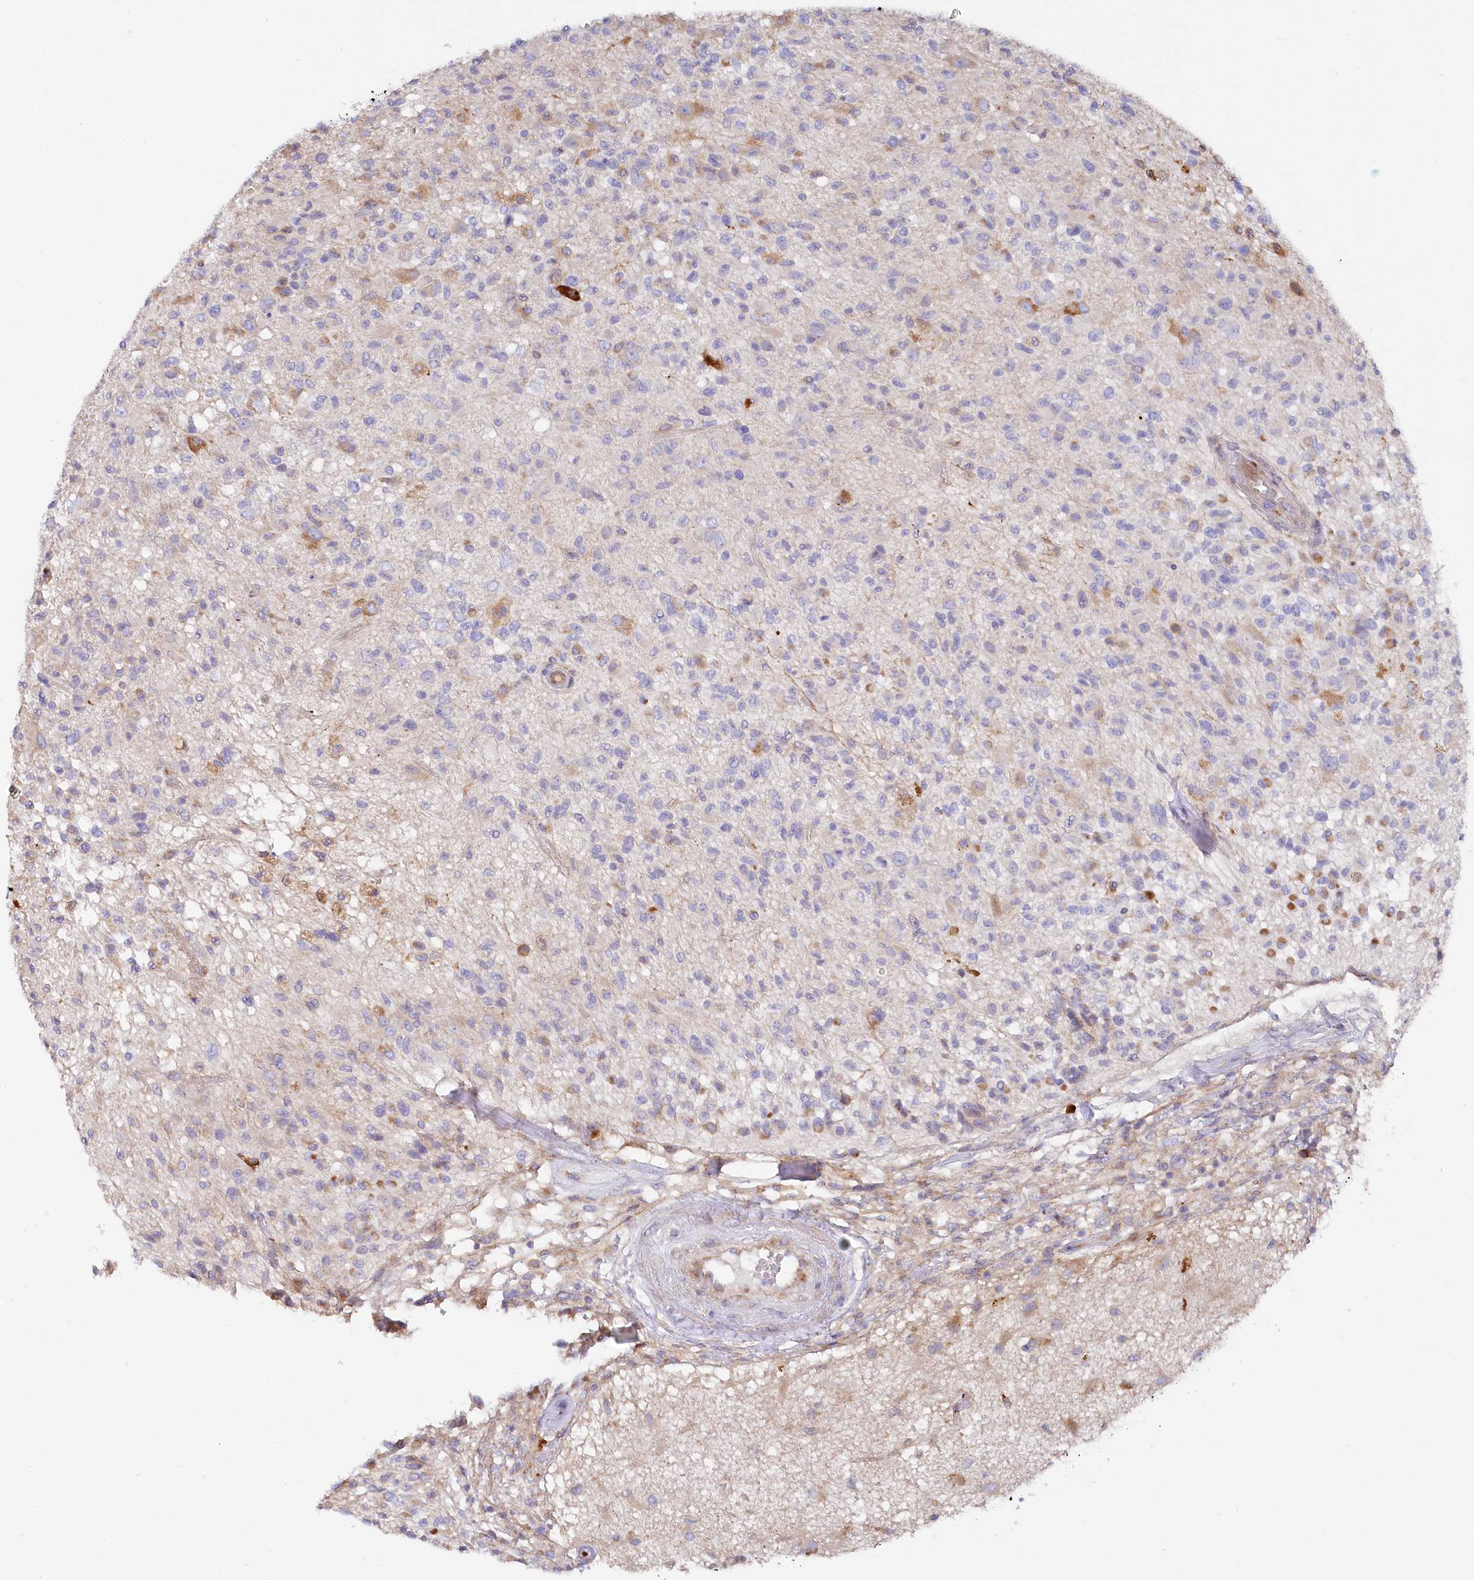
{"staining": {"intensity": "moderate", "quantity": "<25%", "location": "cytoplasmic/membranous"}, "tissue": "glioma", "cell_type": "Tumor cells", "image_type": "cancer", "snomed": [{"axis": "morphology", "description": "Glioma, malignant, High grade"}, {"axis": "morphology", "description": "Glioblastoma, NOS"}, {"axis": "topography", "description": "Brain"}], "caption": "About <25% of tumor cells in glioblastoma display moderate cytoplasmic/membranous protein expression as visualized by brown immunohistochemical staining.", "gene": "POGLUT1", "patient": {"sex": "male", "age": 60}}